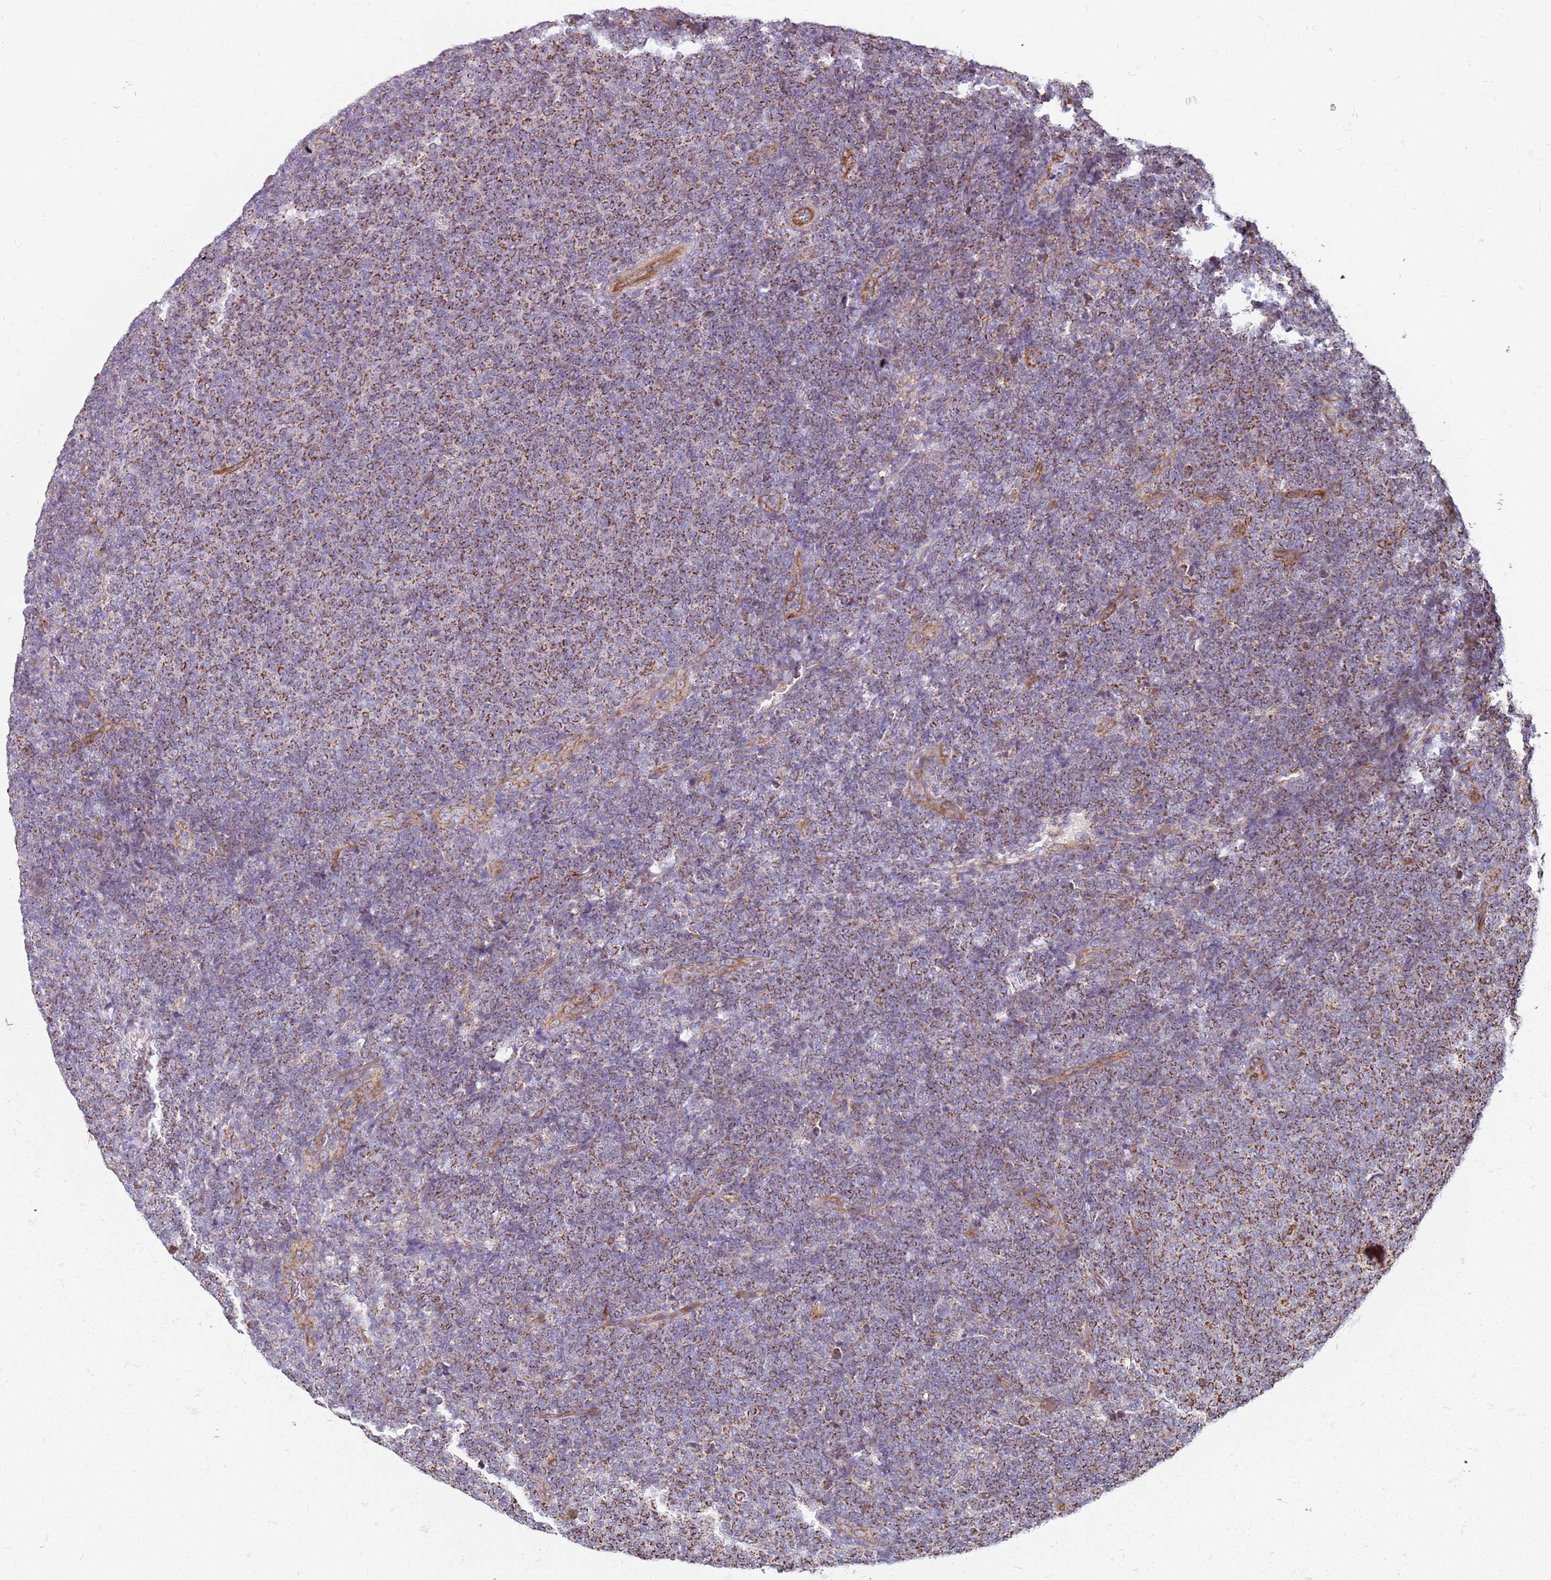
{"staining": {"intensity": "moderate", "quantity": ">75%", "location": "cytoplasmic/membranous"}, "tissue": "lymphoma", "cell_type": "Tumor cells", "image_type": "cancer", "snomed": [{"axis": "morphology", "description": "Malignant lymphoma, non-Hodgkin's type, Low grade"}, {"axis": "topography", "description": "Lymph node"}], "caption": "IHC of low-grade malignant lymphoma, non-Hodgkin's type demonstrates medium levels of moderate cytoplasmic/membranous expression in approximately >75% of tumor cells. The staining was performed using DAB, with brown indicating positive protein expression. Nuclei are stained blue with hematoxylin.", "gene": "ALS2", "patient": {"sex": "male", "age": 66}}